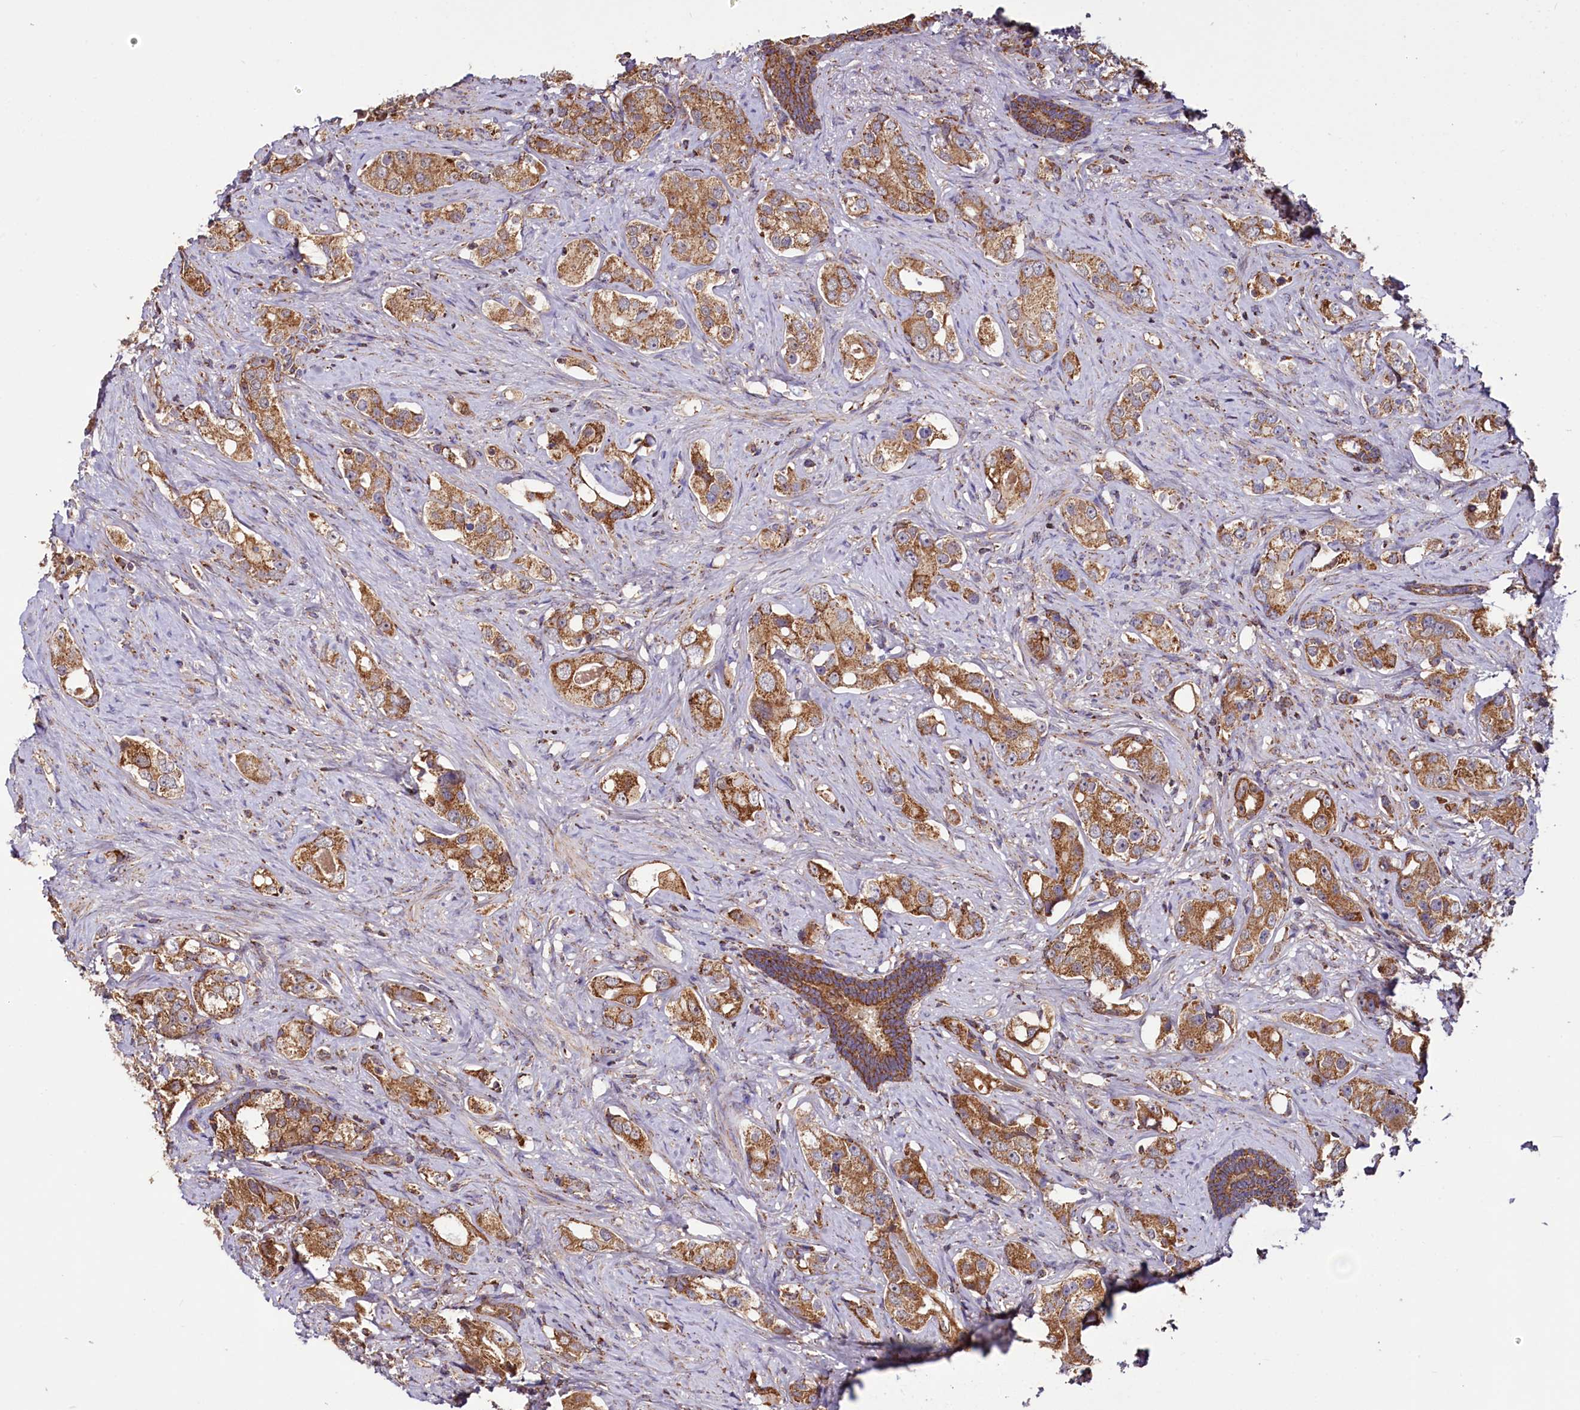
{"staining": {"intensity": "moderate", "quantity": ">75%", "location": "cytoplasmic/membranous"}, "tissue": "prostate cancer", "cell_type": "Tumor cells", "image_type": "cancer", "snomed": [{"axis": "morphology", "description": "Adenocarcinoma, High grade"}, {"axis": "topography", "description": "Prostate"}], "caption": "Prostate high-grade adenocarcinoma stained with immunohistochemistry displays moderate cytoplasmic/membranous staining in approximately >75% of tumor cells. (Stains: DAB in brown, nuclei in blue, Microscopy: brightfield microscopy at high magnification).", "gene": "NUDT15", "patient": {"sex": "male", "age": 63}}